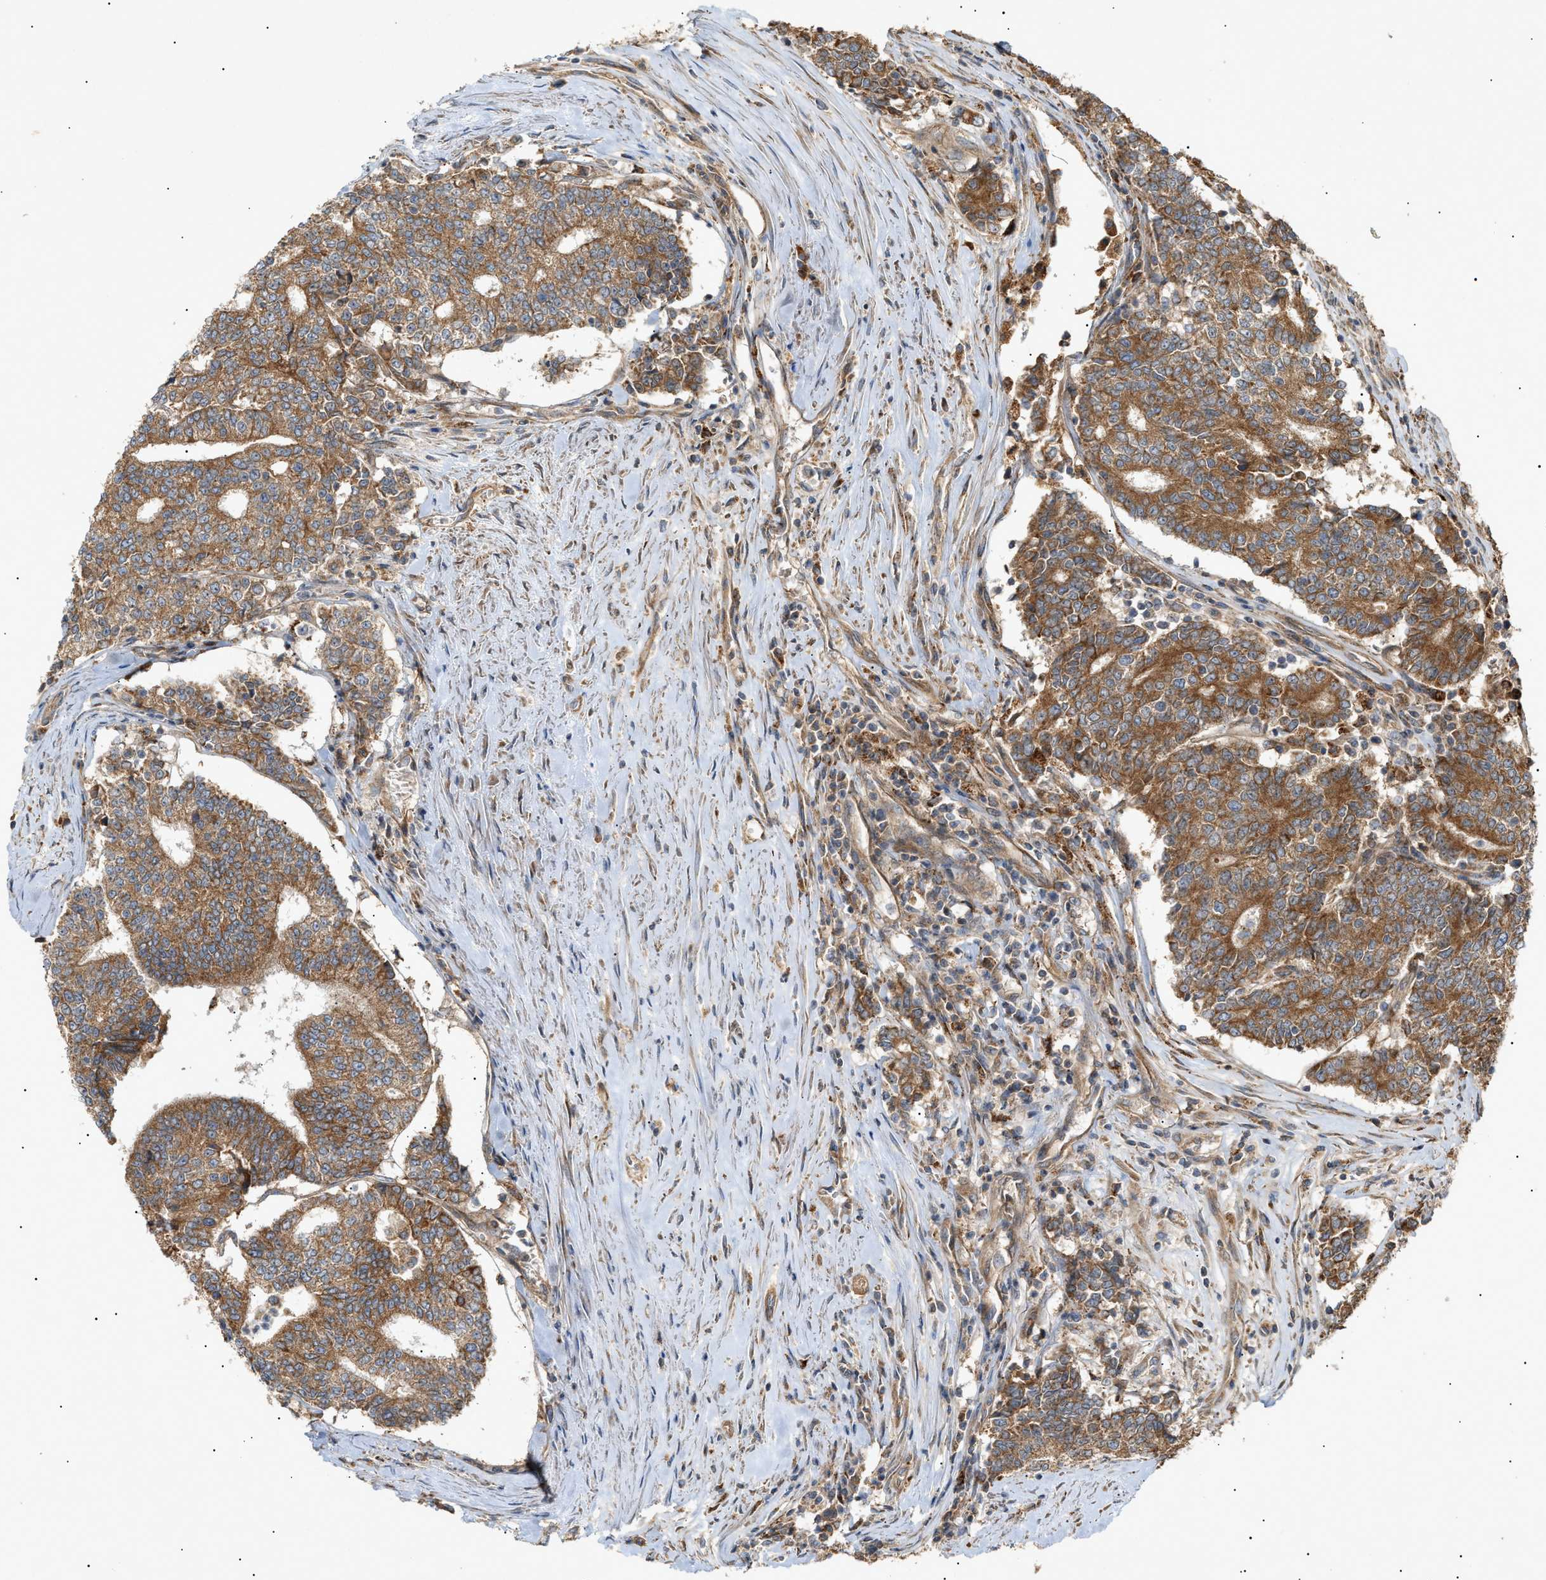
{"staining": {"intensity": "moderate", "quantity": ">75%", "location": "cytoplasmic/membranous"}, "tissue": "prostate cancer", "cell_type": "Tumor cells", "image_type": "cancer", "snomed": [{"axis": "morphology", "description": "Normal tissue, NOS"}, {"axis": "morphology", "description": "Adenocarcinoma, High grade"}, {"axis": "topography", "description": "Prostate"}, {"axis": "topography", "description": "Seminal veicle"}], "caption": "Immunohistochemistry (IHC) of human prostate high-grade adenocarcinoma shows medium levels of moderate cytoplasmic/membranous positivity in approximately >75% of tumor cells. (Stains: DAB (3,3'-diaminobenzidine) in brown, nuclei in blue, Microscopy: brightfield microscopy at high magnification).", "gene": "MTCH1", "patient": {"sex": "male", "age": 55}}